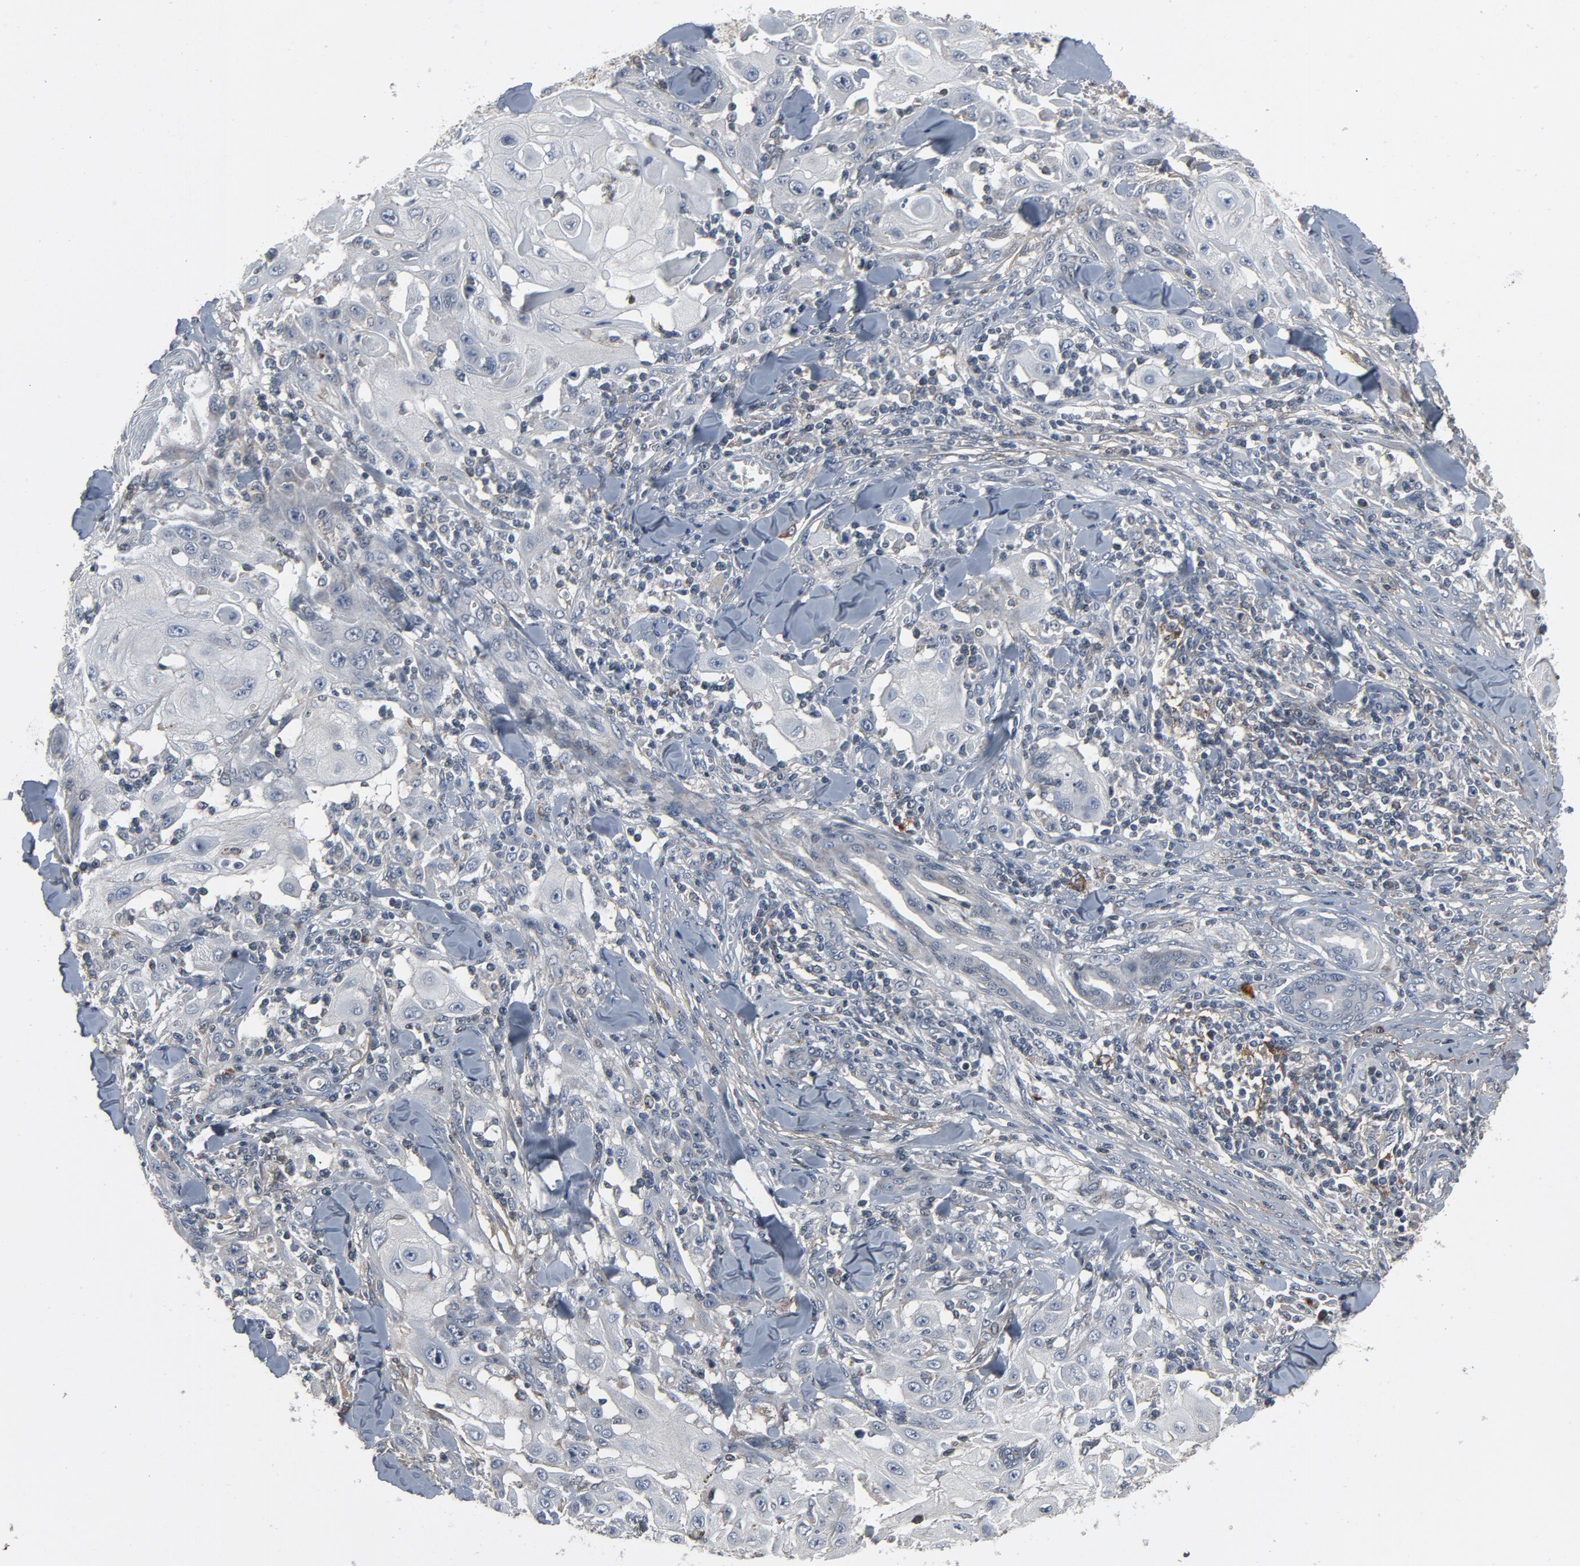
{"staining": {"intensity": "negative", "quantity": "none", "location": "none"}, "tissue": "skin cancer", "cell_type": "Tumor cells", "image_type": "cancer", "snomed": [{"axis": "morphology", "description": "Squamous cell carcinoma, NOS"}, {"axis": "topography", "description": "Skin"}], "caption": "Histopathology image shows no significant protein staining in tumor cells of skin squamous cell carcinoma.", "gene": "PDZD4", "patient": {"sex": "male", "age": 24}}